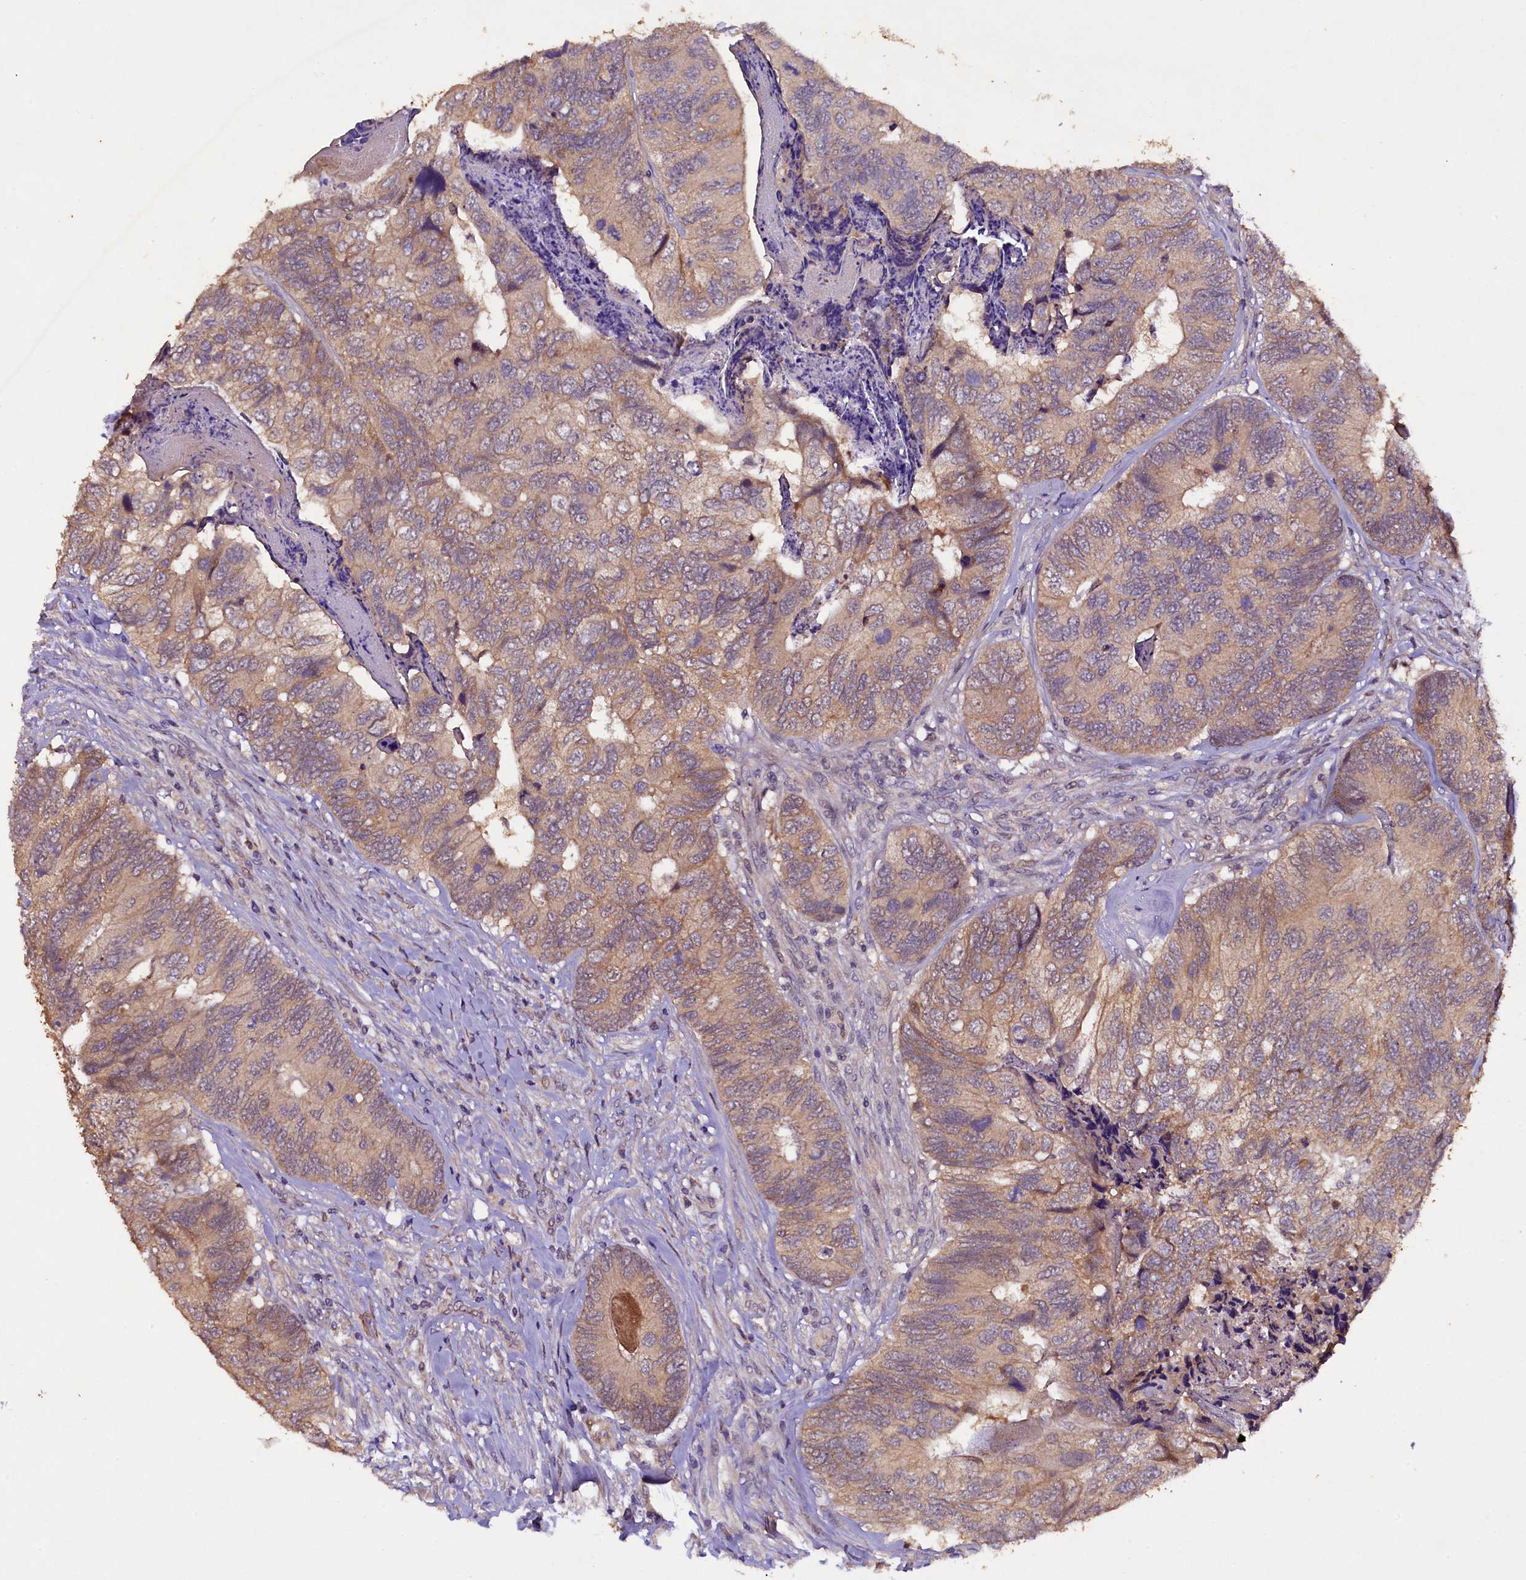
{"staining": {"intensity": "moderate", "quantity": ">75%", "location": "cytoplasmic/membranous"}, "tissue": "colorectal cancer", "cell_type": "Tumor cells", "image_type": "cancer", "snomed": [{"axis": "morphology", "description": "Adenocarcinoma, NOS"}, {"axis": "topography", "description": "Colon"}], "caption": "Moderate cytoplasmic/membranous protein positivity is appreciated in approximately >75% of tumor cells in colorectal cancer (adenocarcinoma).", "gene": "PLXNB1", "patient": {"sex": "female", "age": 67}}